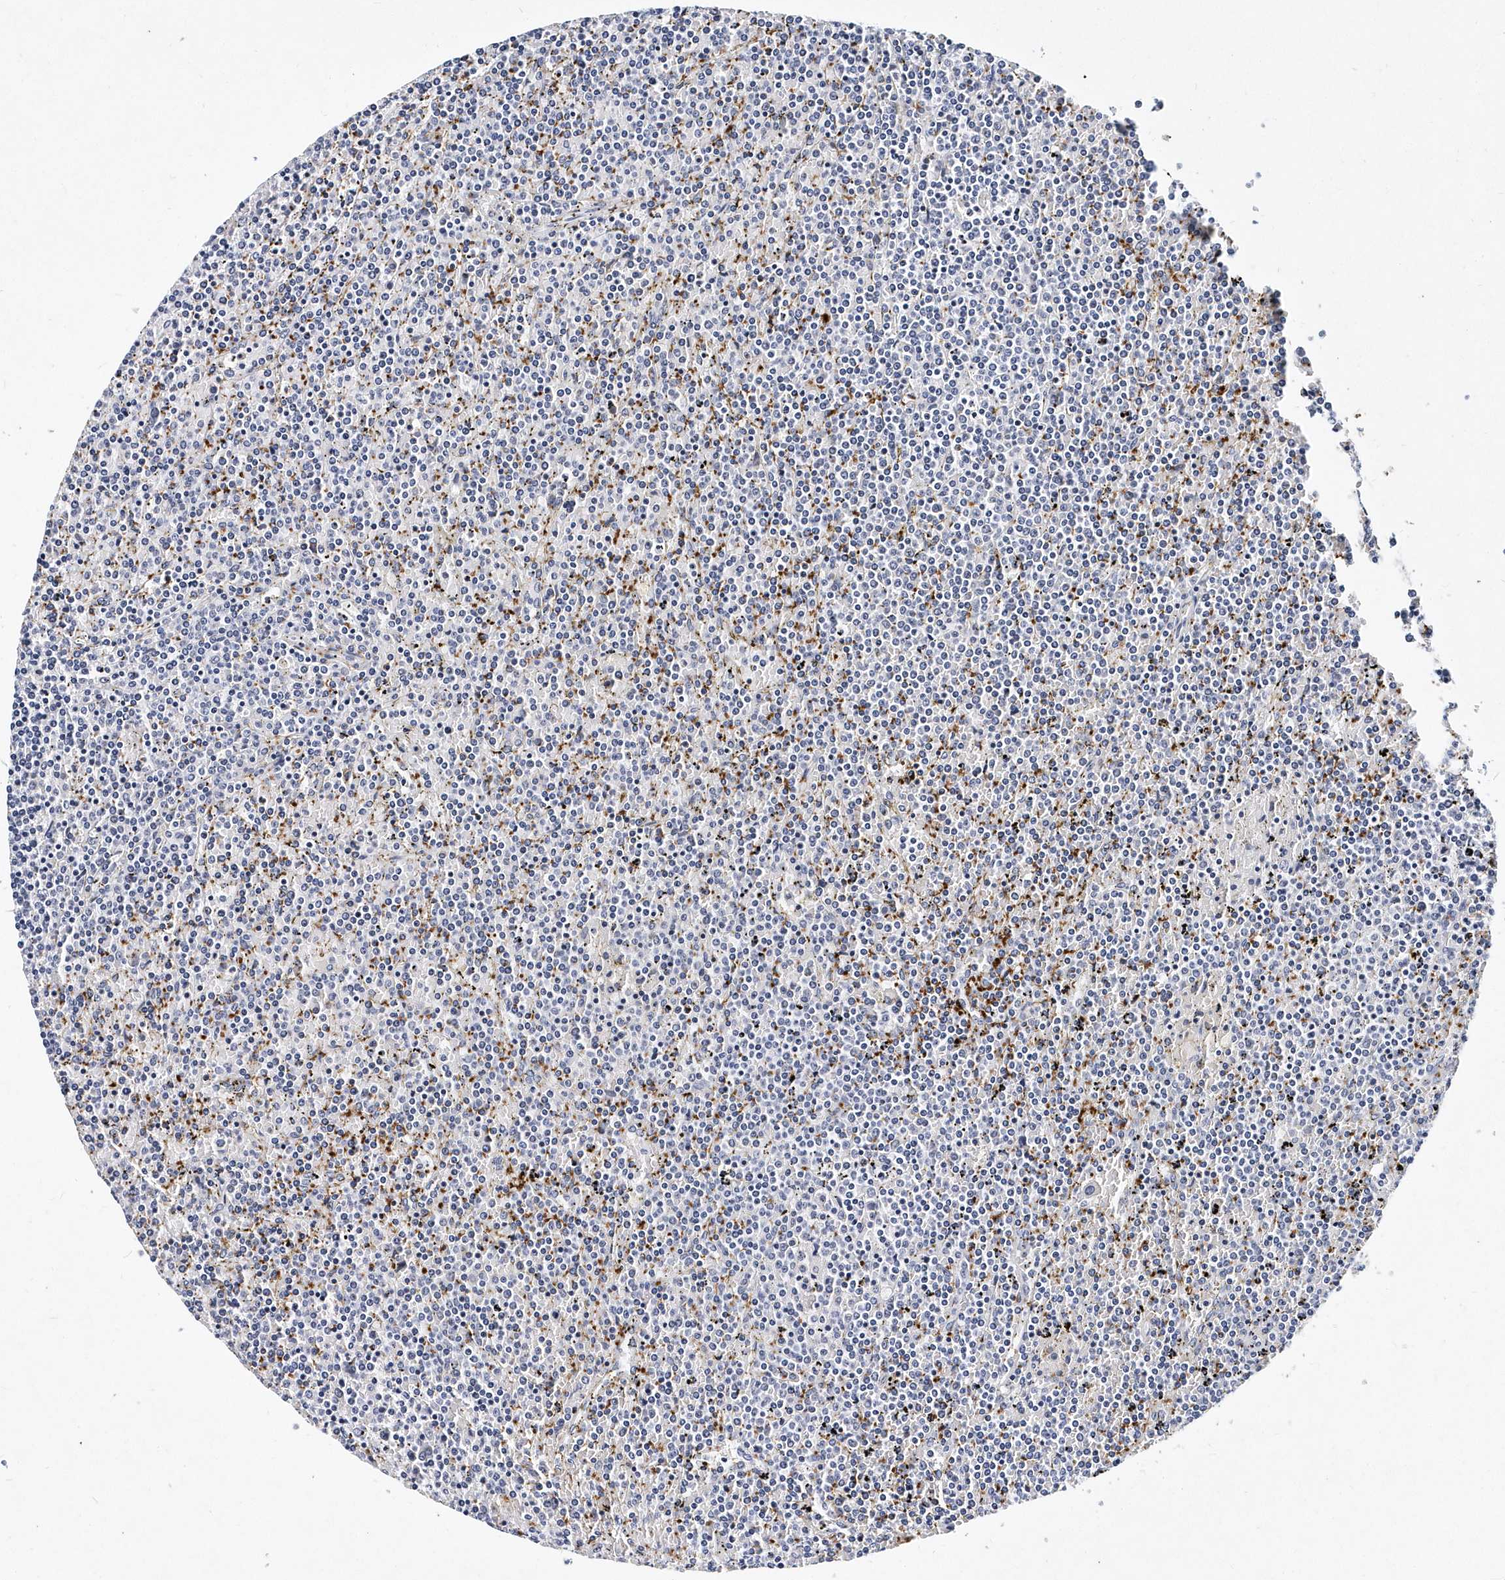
{"staining": {"intensity": "negative", "quantity": "none", "location": "none"}, "tissue": "lymphoma", "cell_type": "Tumor cells", "image_type": "cancer", "snomed": [{"axis": "morphology", "description": "Malignant lymphoma, non-Hodgkin's type, Low grade"}, {"axis": "topography", "description": "Spleen"}], "caption": "This is a histopathology image of immunohistochemistry (IHC) staining of lymphoma, which shows no expression in tumor cells.", "gene": "ITGA2B", "patient": {"sex": "female", "age": 19}}